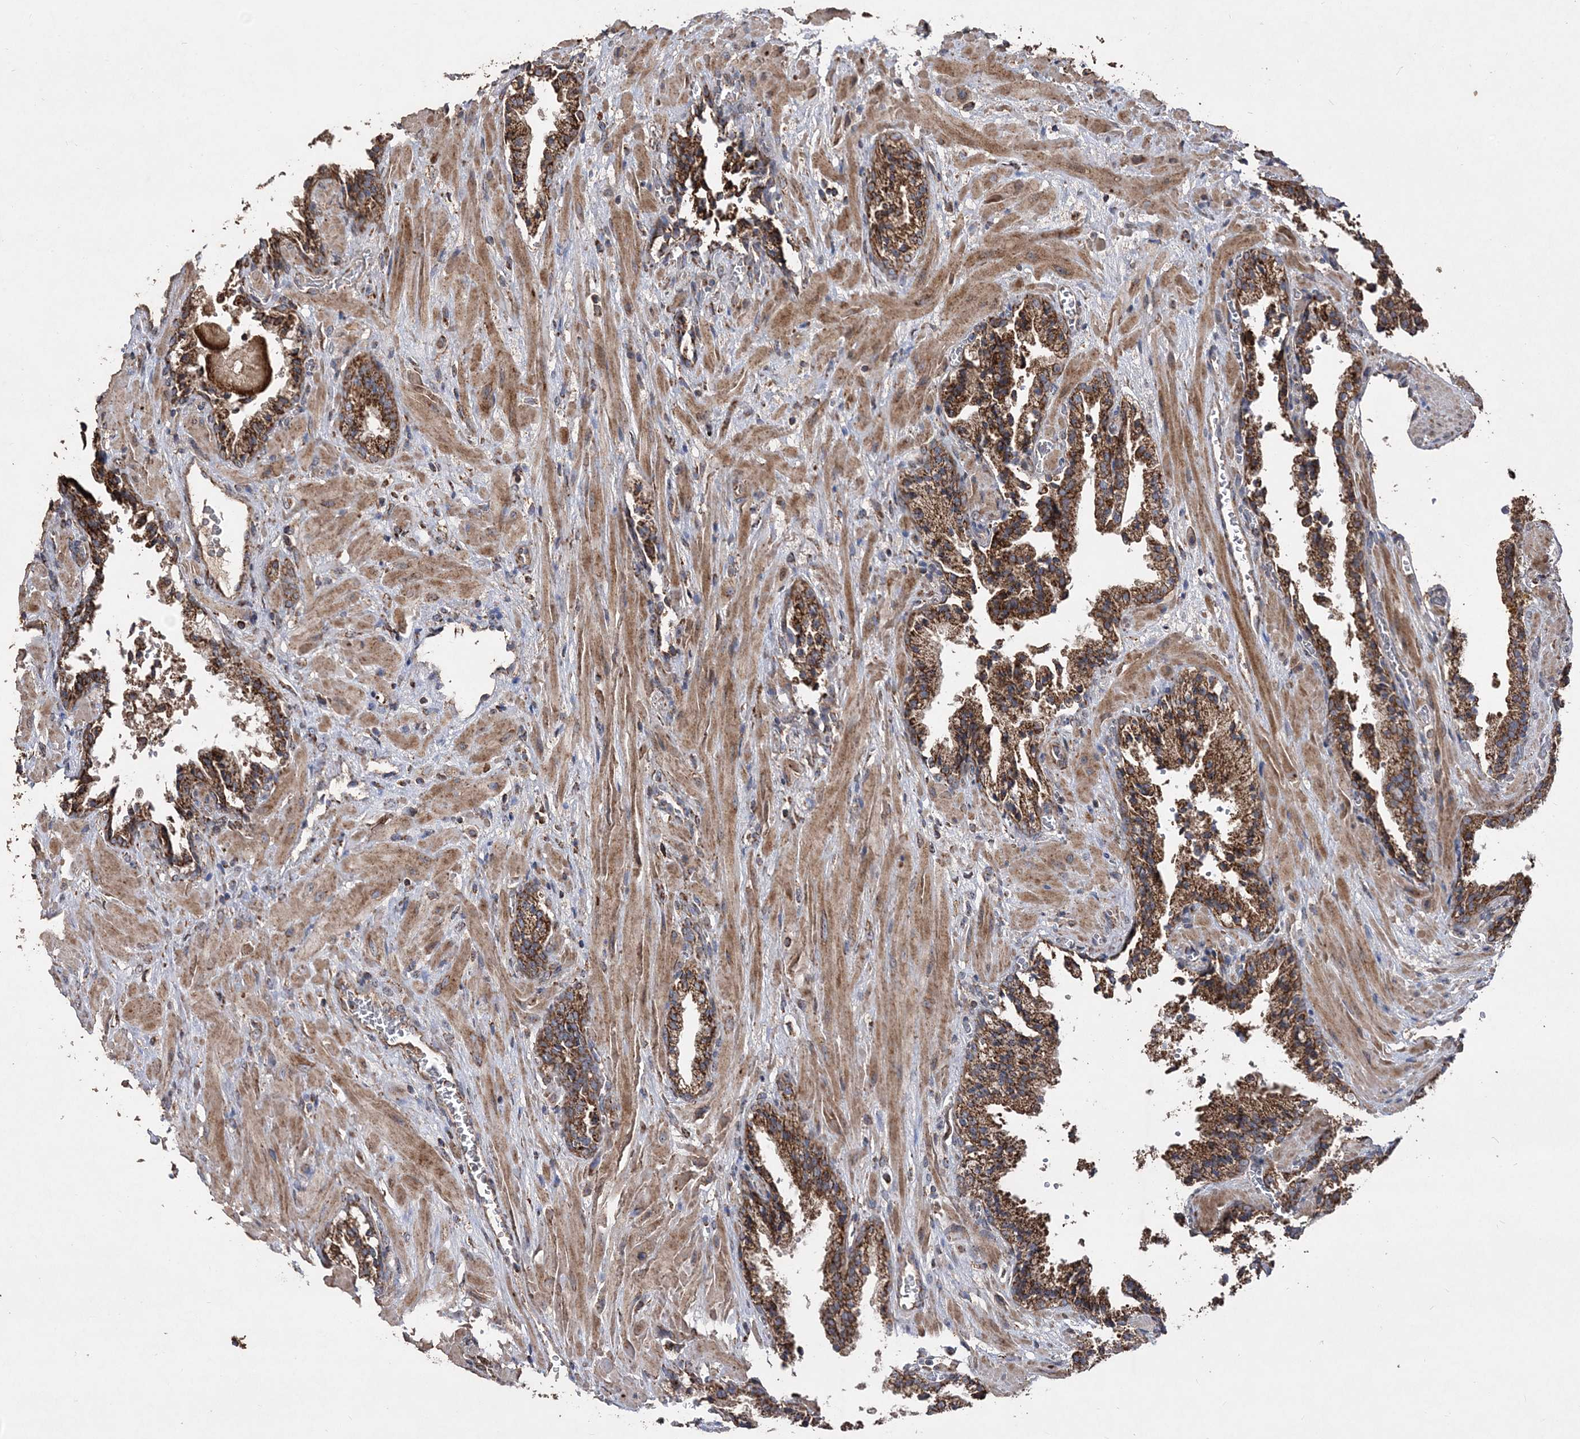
{"staining": {"intensity": "strong", "quantity": ">75%", "location": "cytoplasmic/membranous"}, "tissue": "prostate cancer", "cell_type": "Tumor cells", "image_type": "cancer", "snomed": [{"axis": "morphology", "description": "Adenocarcinoma, High grade"}, {"axis": "topography", "description": "Prostate"}], "caption": "Tumor cells show strong cytoplasmic/membranous staining in approximately >75% of cells in prostate cancer.", "gene": "POC5", "patient": {"sex": "male", "age": 58}}